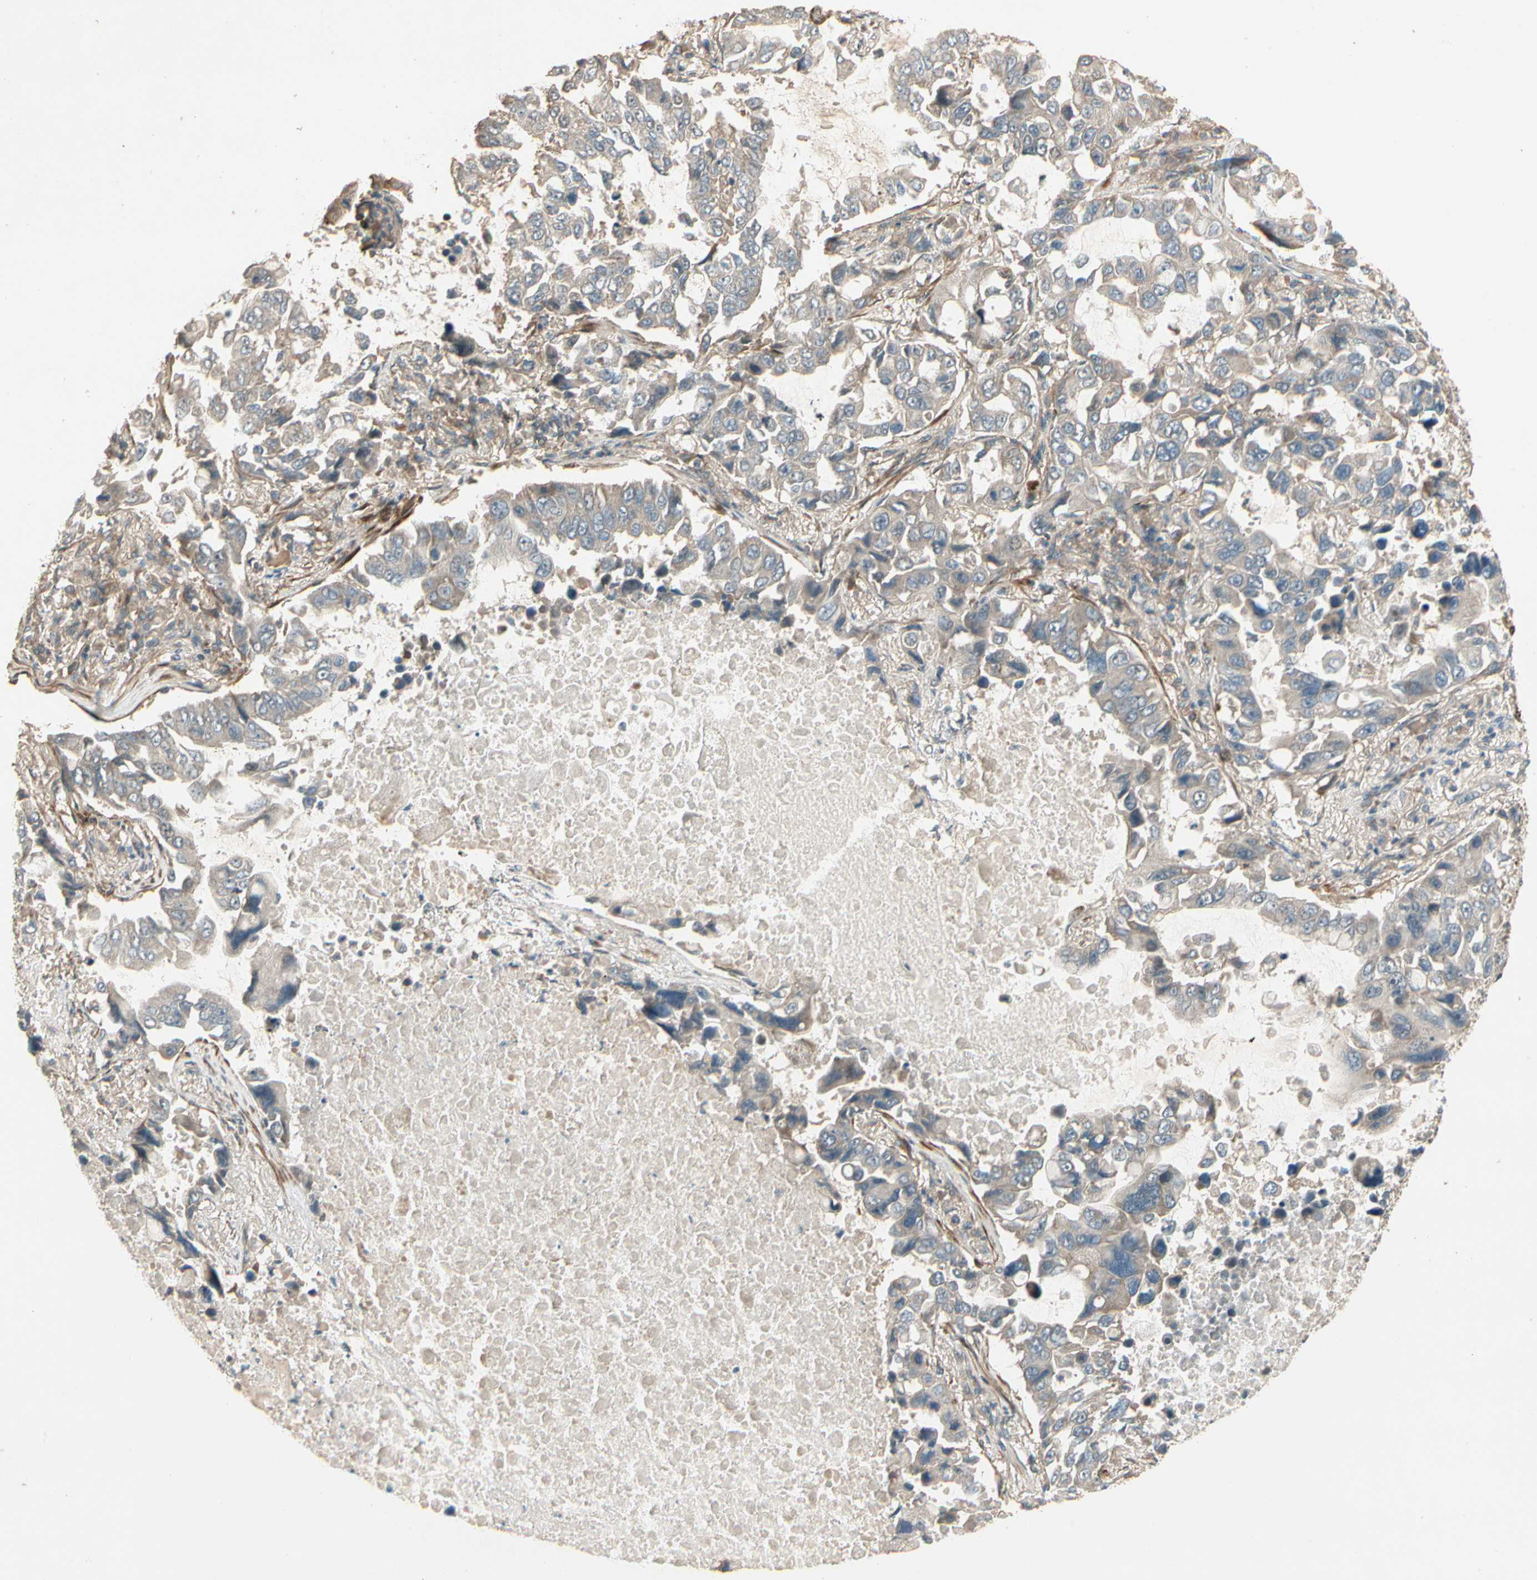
{"staining": {"intensity": "weak", "quantity": "25%-75%", "location": "cytoplasmic/membranous"}, "tissue": "lung cancer", "cell_type": "Tumor cells", "image_type": "cancer", "snomed": [{"axis": "morphology", "description": "Adenocarcinoma, NOS"}, {"axis": "topography", "description": "Lung"}], "caption": "Protein expression analysis of human lung adenocarcinoma reveals weak cytoplasmic/membranous staining in about 25%-75% of tumor cells.", "gene": "ACVR1", "patient": {"sex": "male", "age": 64}}